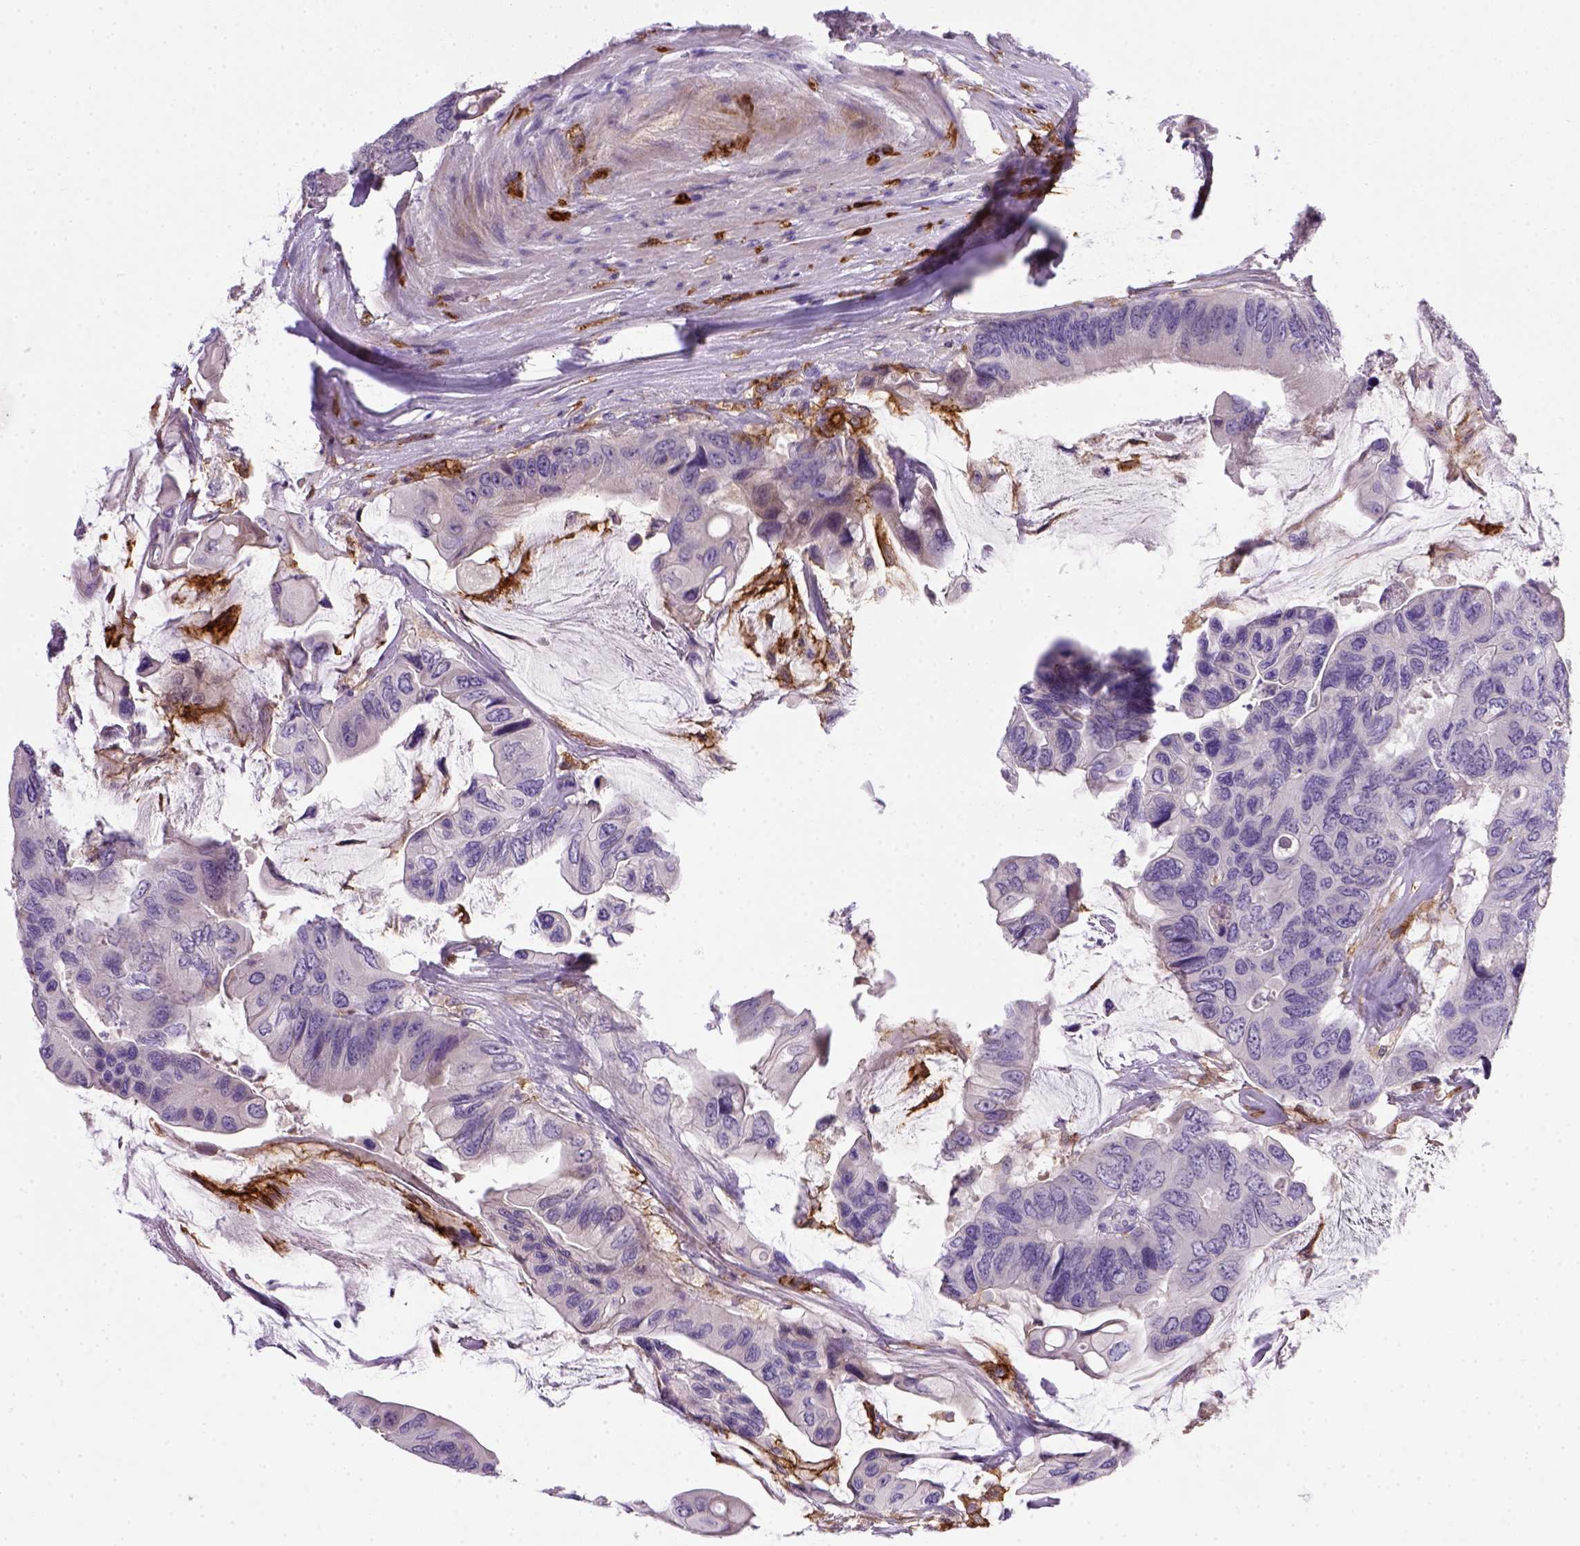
{"staining": {"intensity": "negative", "quantity": "none", "location": "none"}, "tissue": "colorectal cancer", "cell_type": "Tumor cells", "image_type": "cancer", "snomed": [{"axis": "morphology", "description": "Adenocarcinoma, NOS"}, {"axis": "topography", "description": "Rectum"}], "caption": "High power microscopy photomicrograph of an immunohistochemistry micrograph of colorectal adenocarcinoma, revealing no significant expression in tumor cells. (DAB immunohistochemistry, high magnification).", "gene": "CD14", "patient": {"sex": "male", "age": 63}}